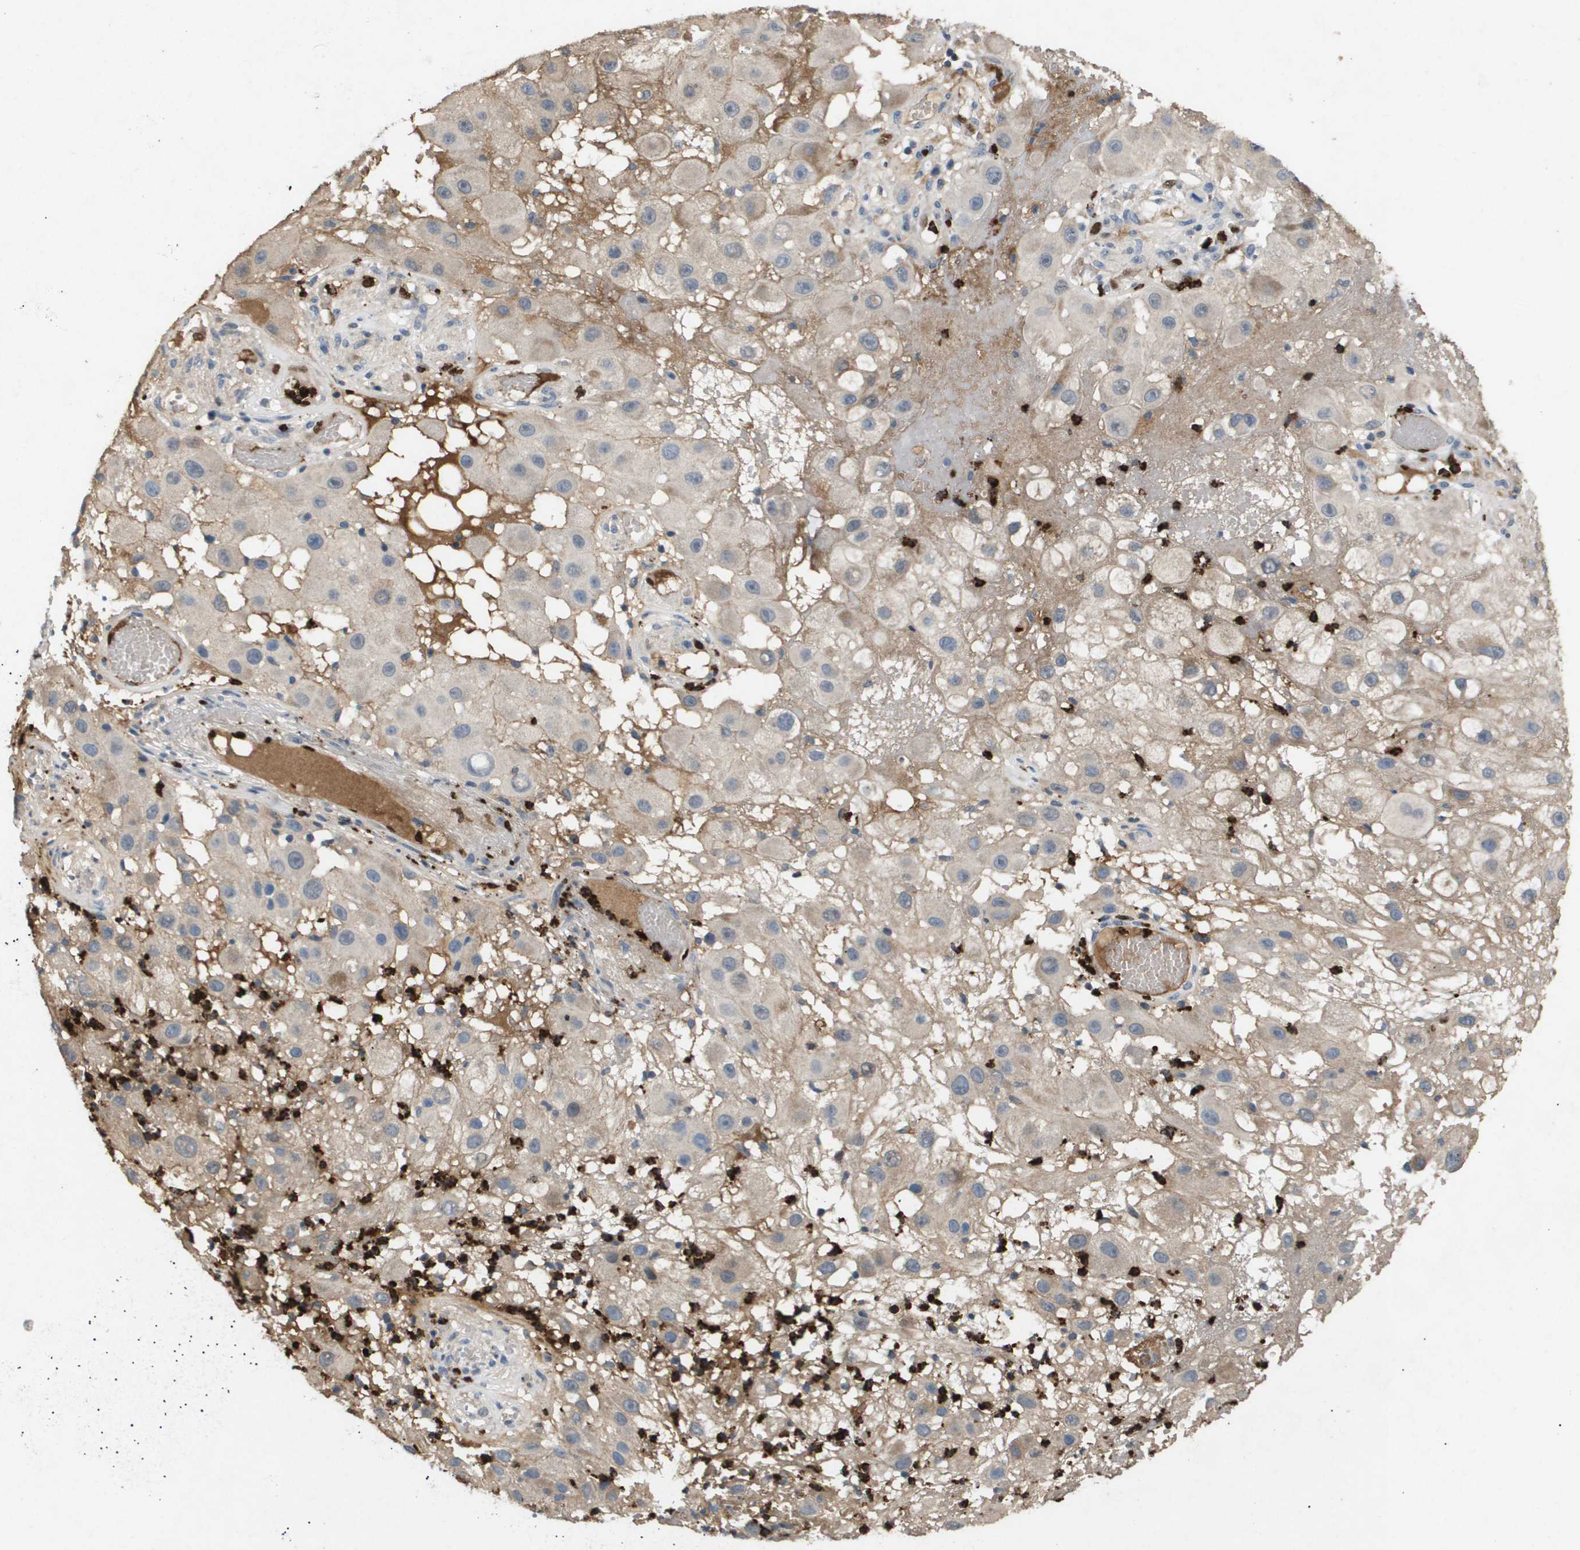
{"staining": {"intensity": "weak", "quantity": "<25%", "location": "cytoplasmic/membranous"}, "tissue": "melanoma", "cell_type": "Tumor cells", "image_type": "cancer", "snomed": [{"axis": "morphology", "description": "Malignant melanoma, NOS"}, {"axis": "topography", "description": "Skin"}], "caption": "Immunohistochemical staining of melanoma exhibits no significant positivity in tumor cells.", "gene": "ERG", "patient": {"sex": "female", "age": 81}}